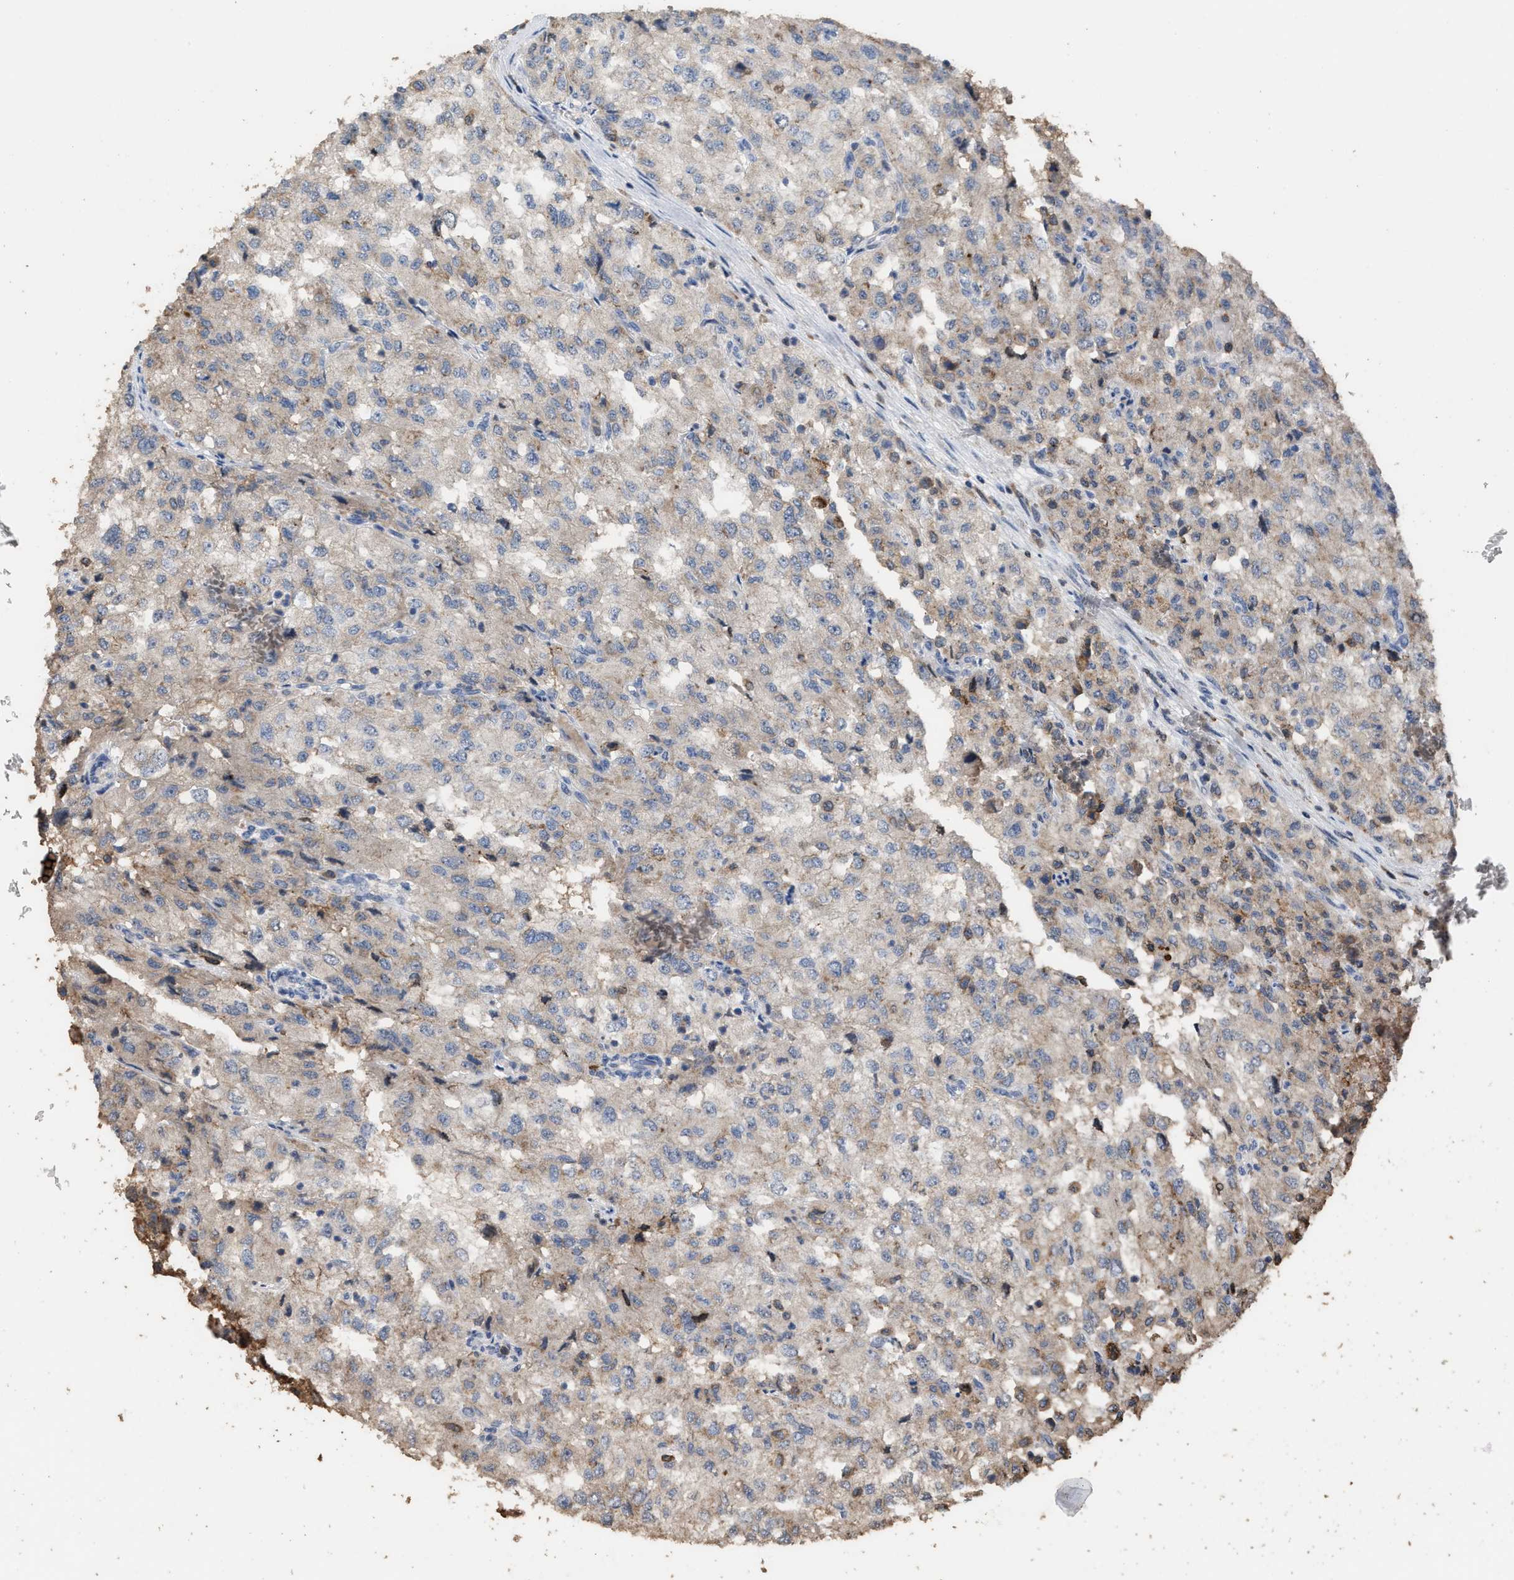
{"staining": {"intensity": "weak", "quantity": "25%-75%", "location": "cytoplasmic/membranous"}, "tissue": "renal cancer", "cell_type": "Tumor cells", "image_type": "cancer", "snomed": [{"axis": "morphology", "description": "Adenocarcinoma, NOS"}, {"axis": "topography", "description": "Kidney"}], "caption": "The photomicrograph shows staining of adenocarcinoma (renal), revealing weak cytoplasmic/membranous protein staining (brown color) within tumor cells.", "gene": "TDRKH", "patient": {"sex": "female", "age": 54}}